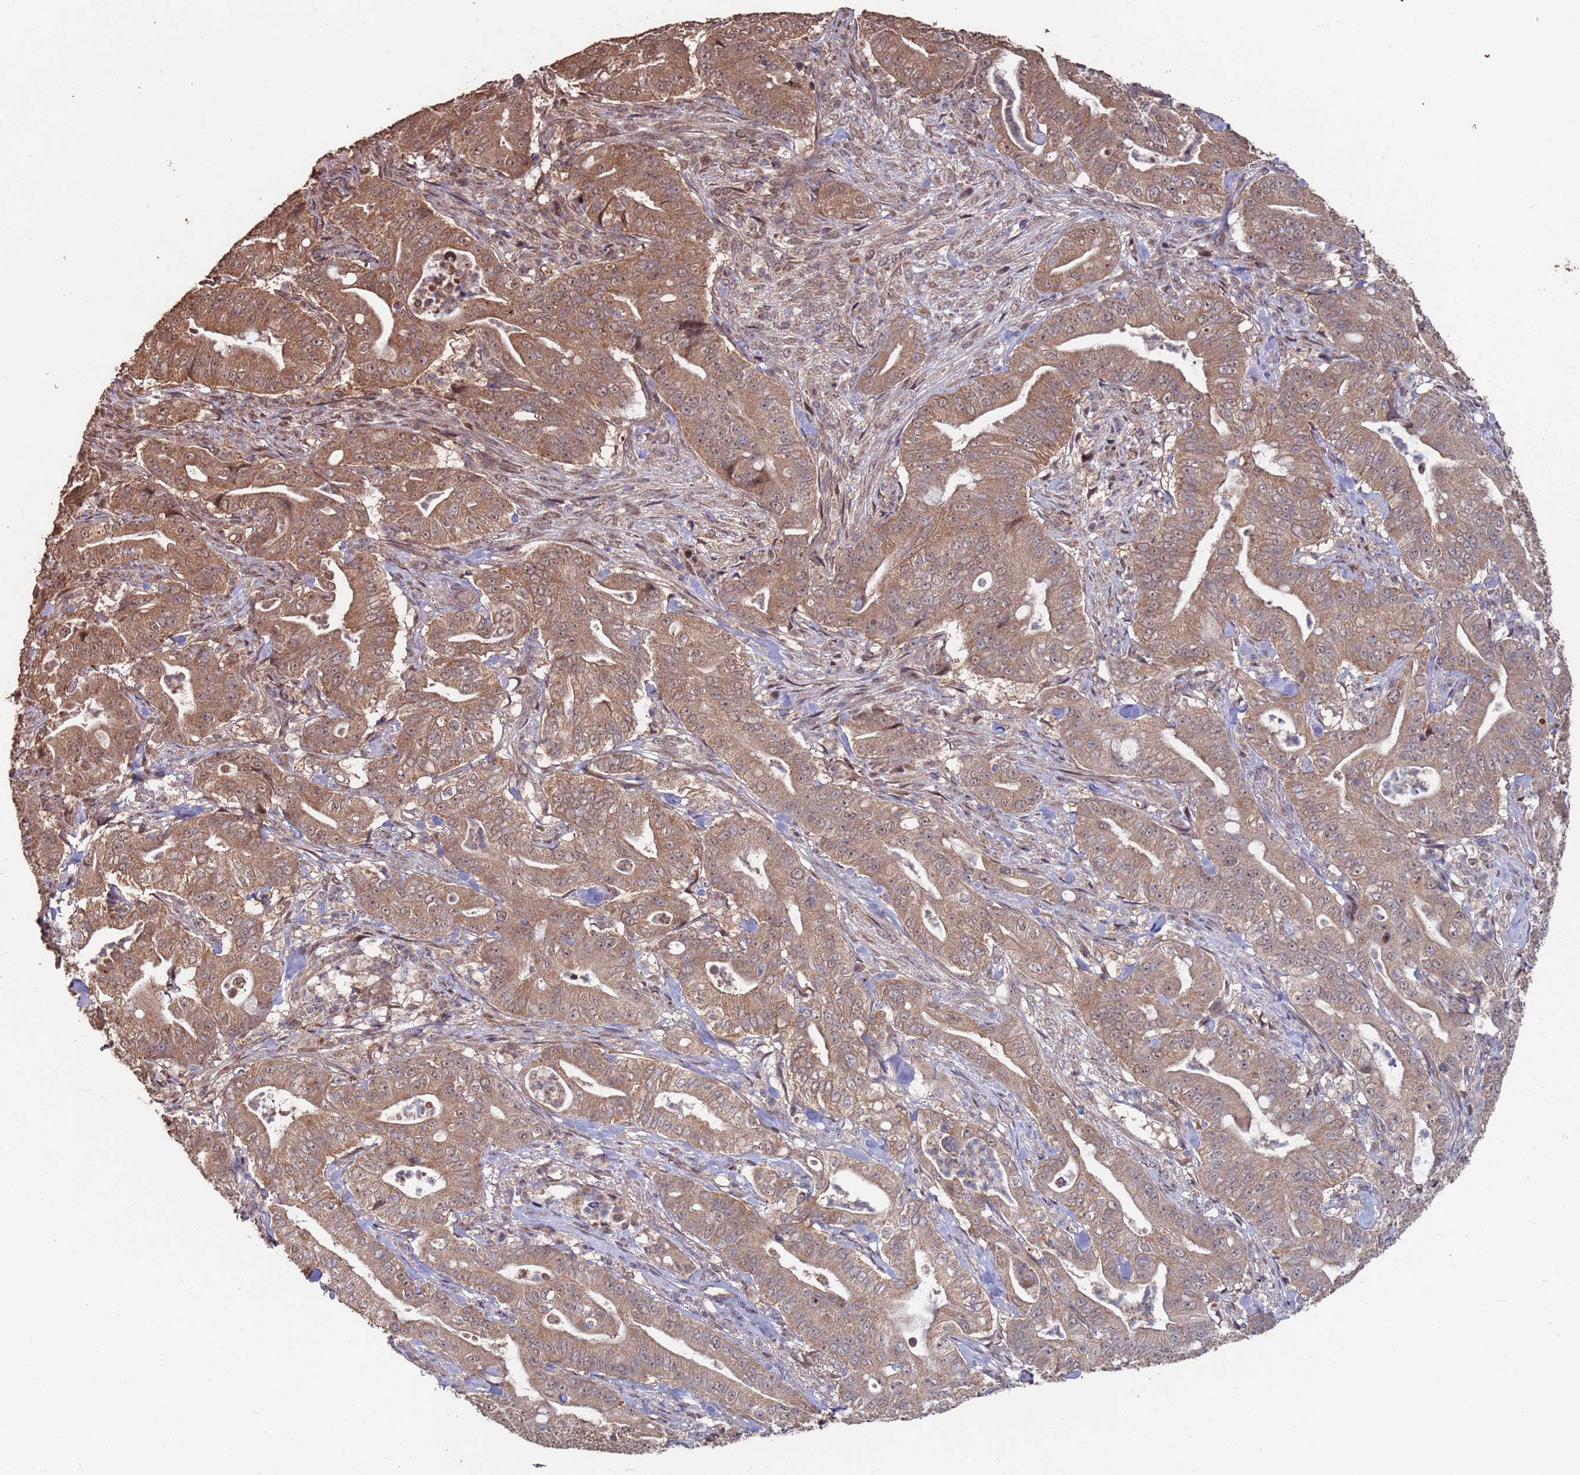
{"staining": {"intensity": "moderate", "quantity": ">75%", "location": "cytoplasmic/membranous"}, "tissue": "pancreatic cancer", "cell_type": "Tumor cells", "image_type": "cancer", "snomed": [{"axis": "morphology", "description": "Adenocarcinoma, NOS"}, {"axis": "topography", "description": "Pancreas"}], "caption": "Pancreatic adenocarcinoma stained with a protein marker exhibits moderate staining in tumor cells.", "gene": "PRR7", "patient": {"sex": "male", "age": 71}}